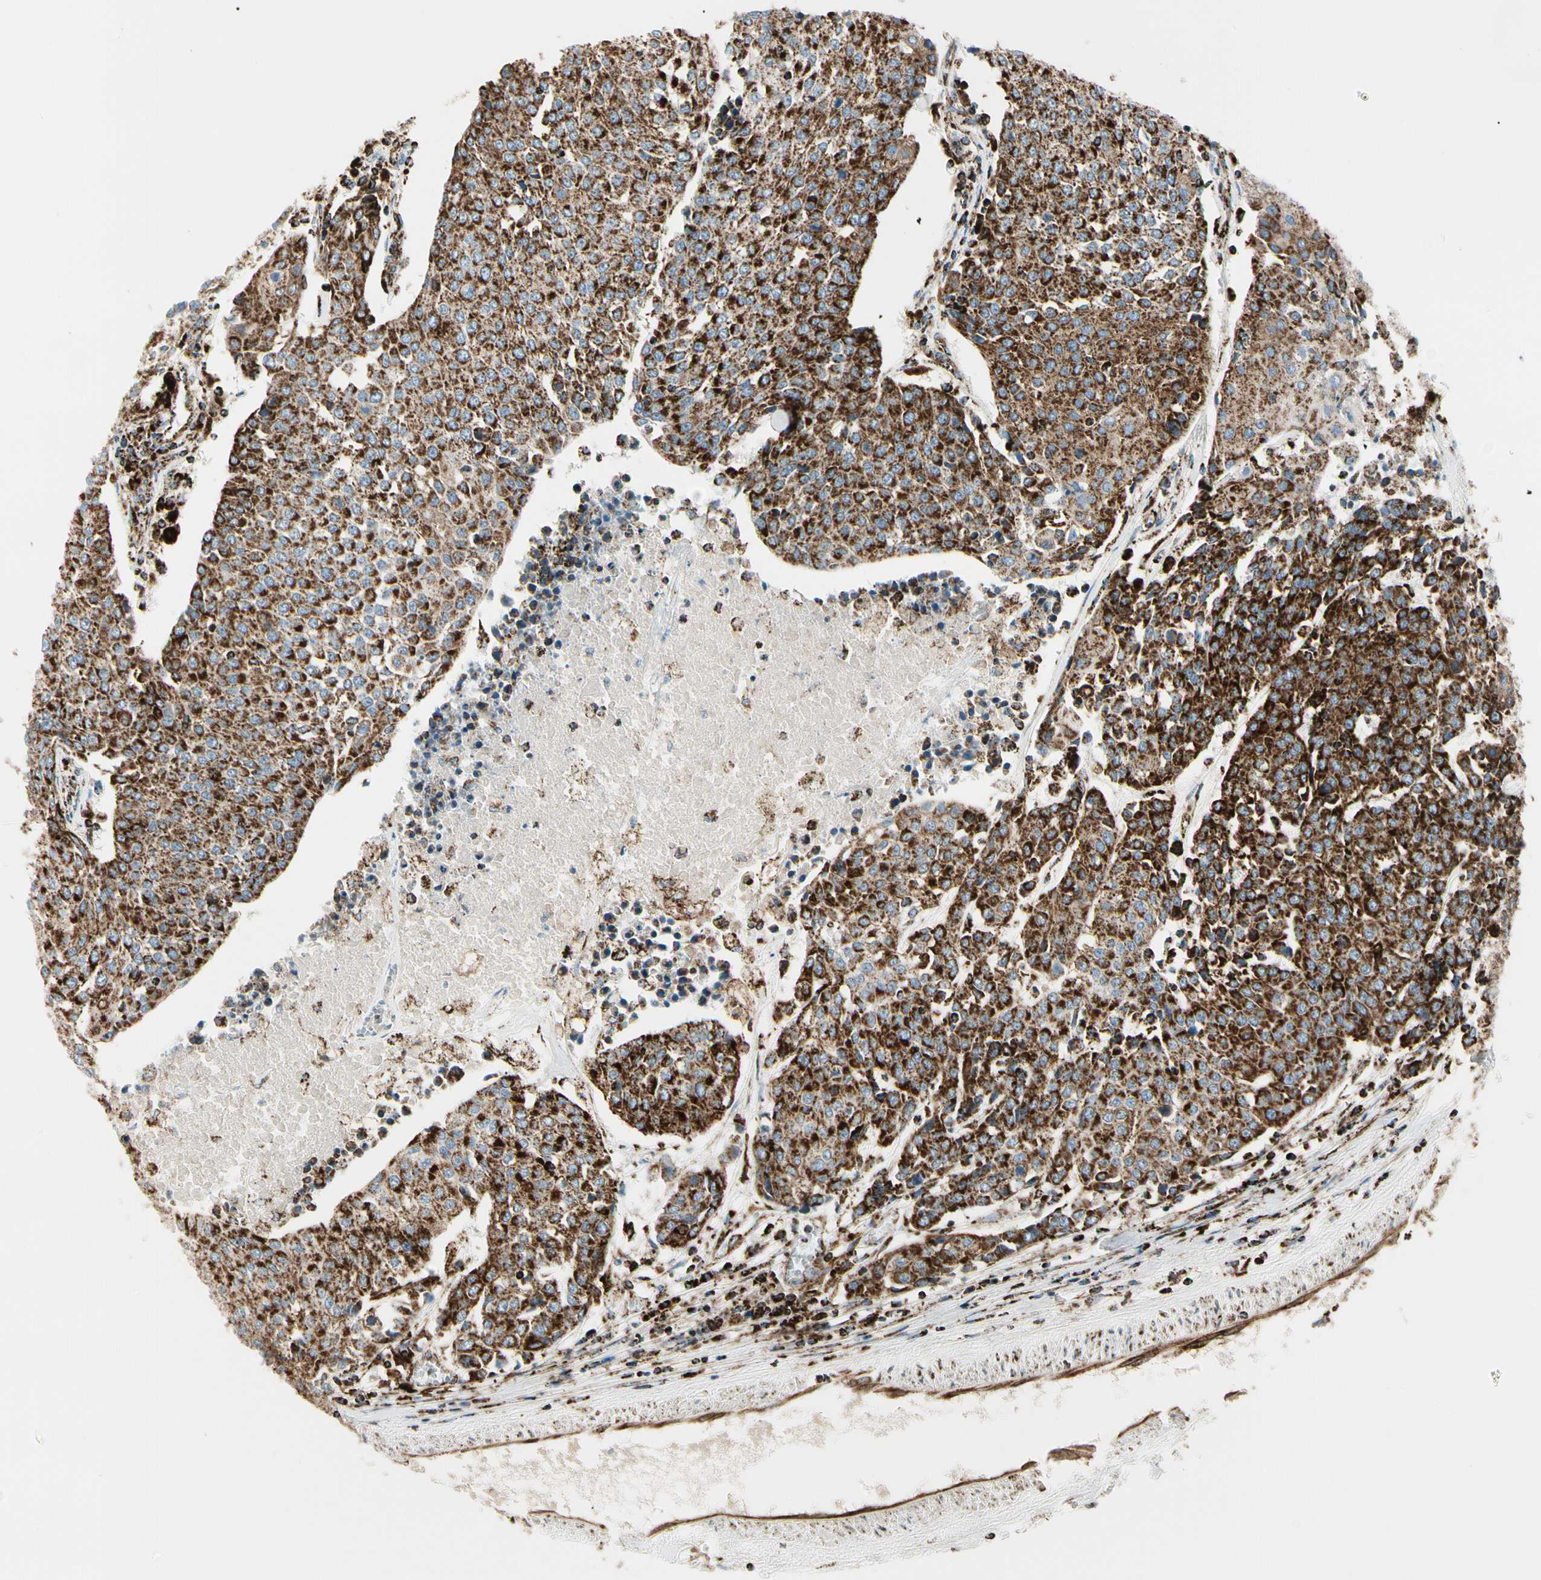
{"staining": {"intensity": "strong", "quantity": ">75%", "location": "cytoplasmic/membranous"}, "tissue": "urothelial cancer", "cell_type": "Tumor cells", "image_type": "cancer", "snomed": [{"axis": "morphology", "description": "Urothelial carcinoma, High grade"}, {"axis": "topography", "description": "Urinary bladder"}], "caption": "High-magnification brightfield microscopy of urothelial carcinoma (high-grade) stained with DAB (3,3'-diaminobenzidine) (brown) and counterstained with hematoxylin (blue). tumor cells exhibit strong cytoplasmic/membranous expression is identified in approximately>75% of cells.", "gene": "ME2", "patient": {"sex": "female", "age": 85}}